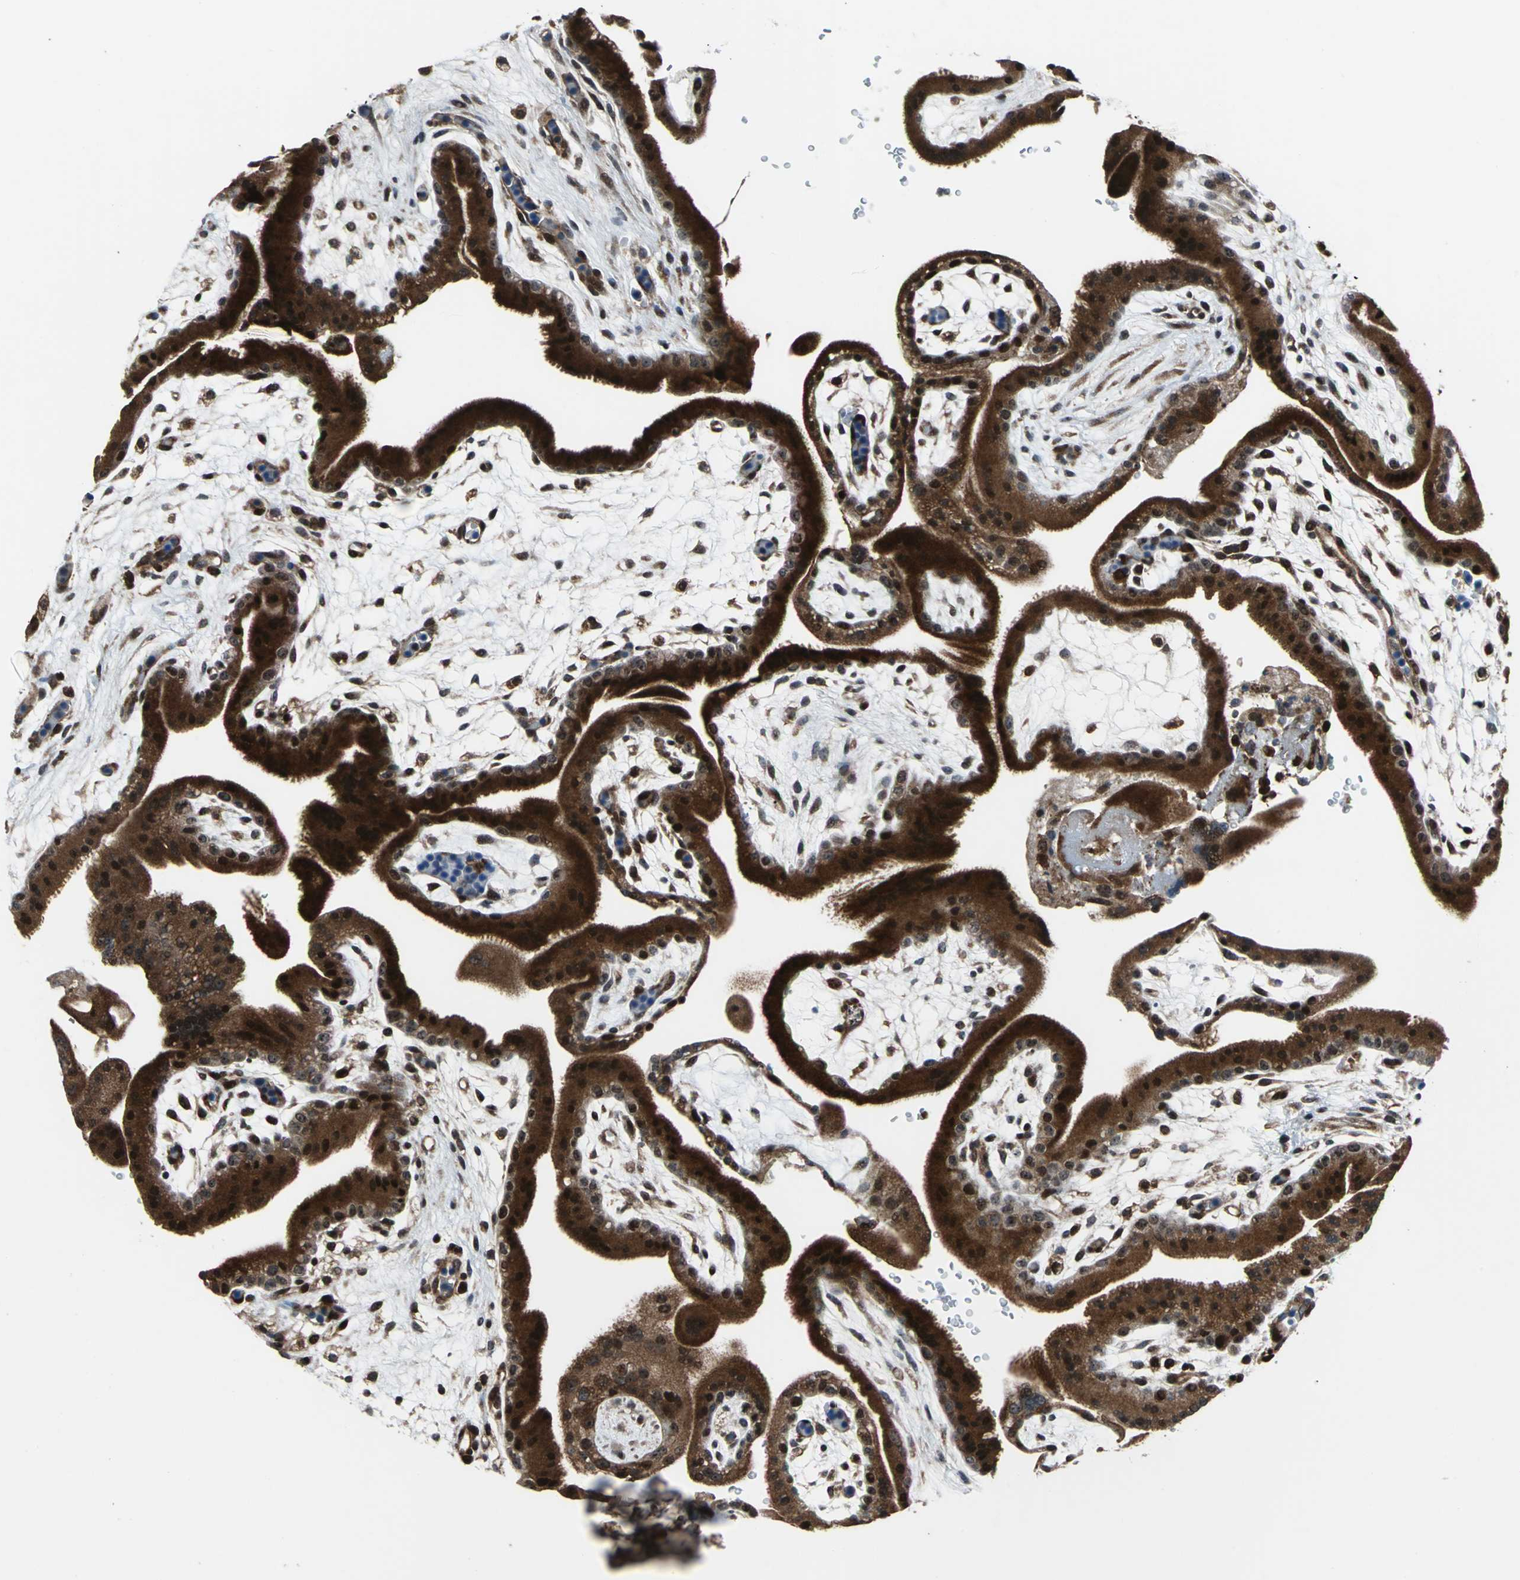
{"staining": {"intensity": "strong", "quantity": ">75%", "location": "cytoplasmic/membranous"}, "tissue": "placenta", "cell_type": "Decidual cells", "image_type": "normal", "snomed": [{"axis": "morphology", "description": "Normal tissue, NOS"}, {"axis": "topography", "description": "Placenta"}], "caption": "Approximately >75% of decidual cells in normal placenta exhibit strong cytoplasmic/membranous protein expression as visualized by brown immunohistochemical staining.", "gene": "AATF", "patient": {"sex": "female", "age": 19}}